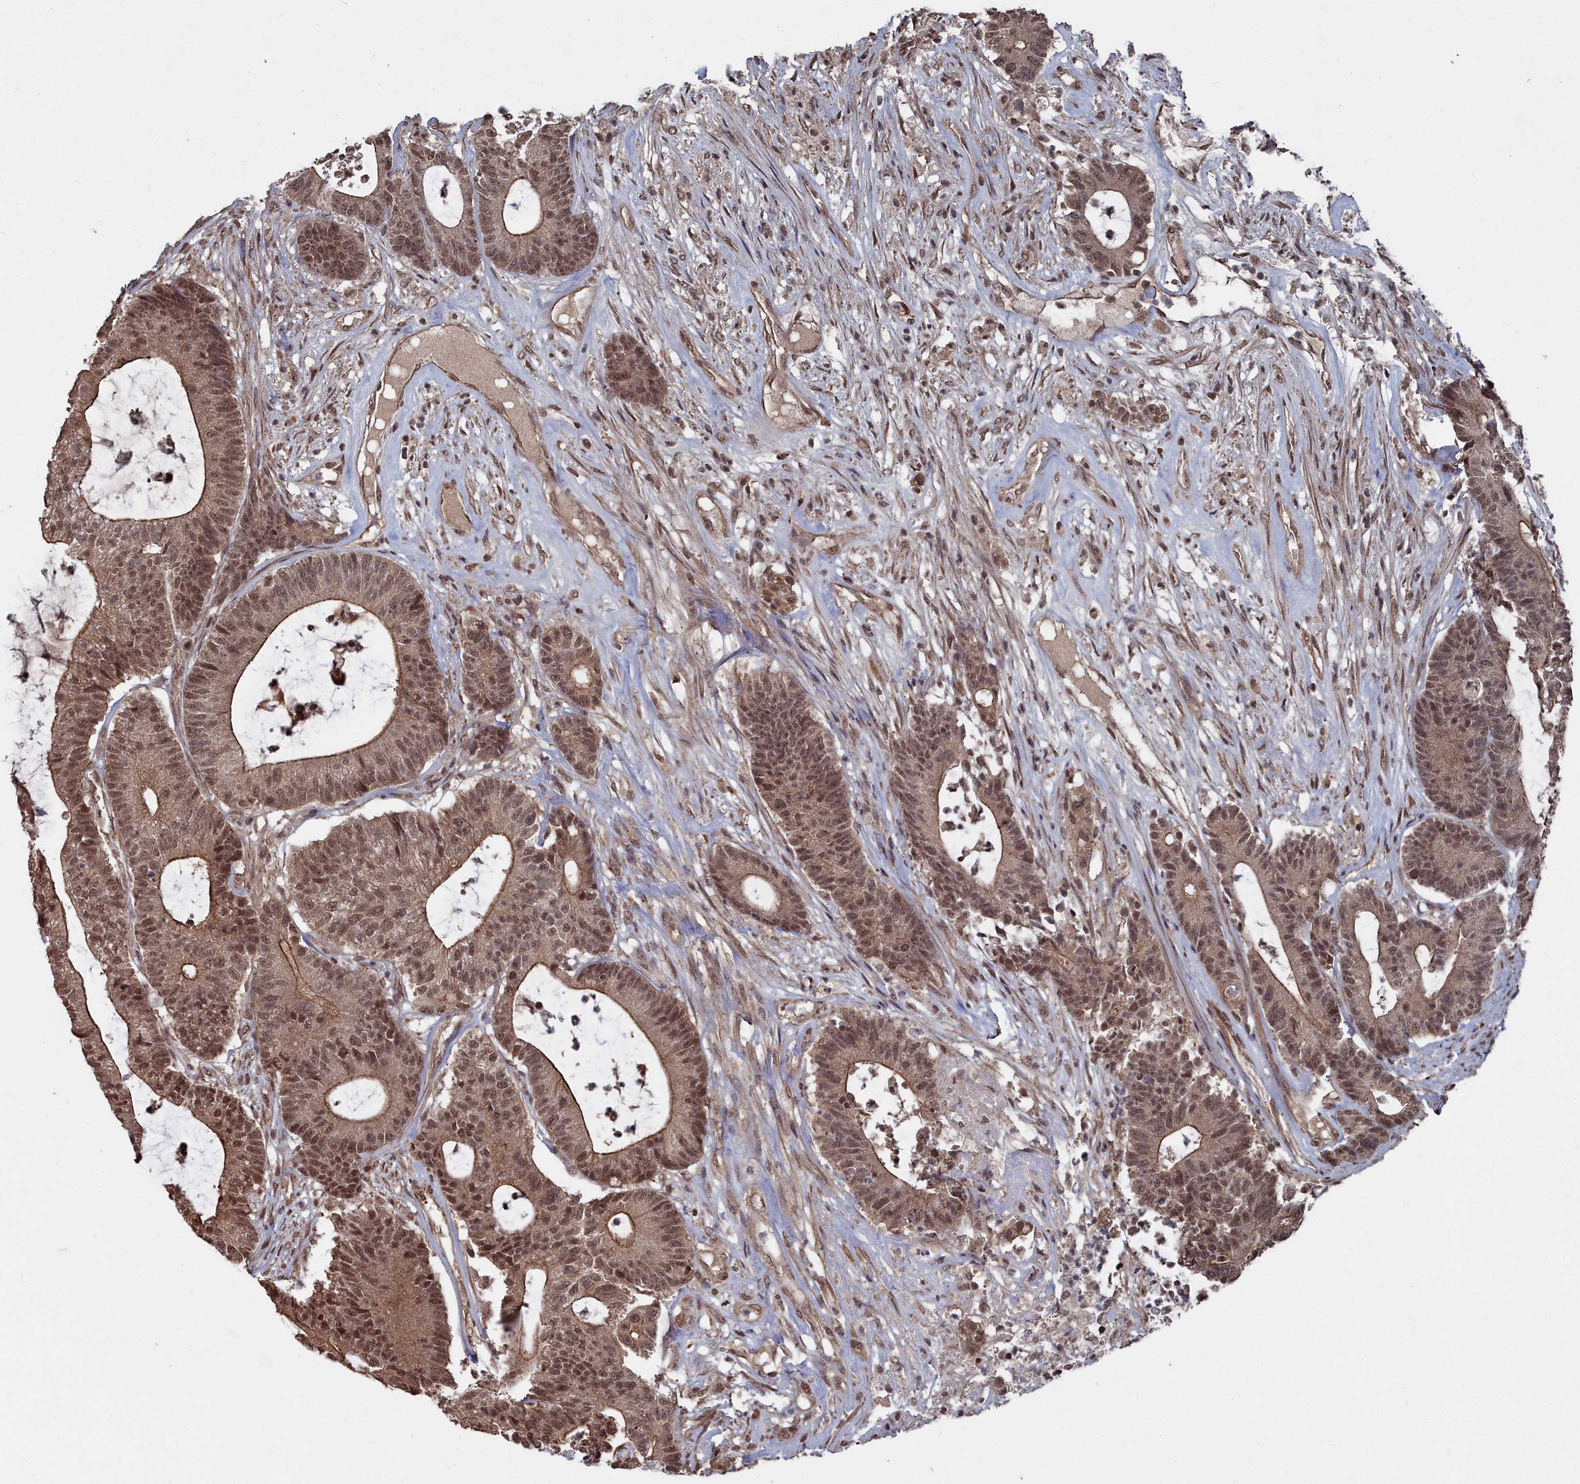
{"staining": {"intensity": "moderate", "quantity": ">75%", "location": "cytoplasmic/membranous,nuclear"}, "tissue": "colorectal cancer", "cell_type": "Tumor cells", "image_type": "cancer", "snomed": [{"axis": "morphology", "description": "Adenocarcinoma, NOS"}, {"axis": "topography", "description": "Colon"}], "caption": "Immunohistochemical staining of human colorectal cancer reveals moderate cytoplasmic/membranous and nuclear protein positivity in approximately >75% of tumor cells.", "gene": "CCNP", "patient": {"sex": "female", "age": 84}}